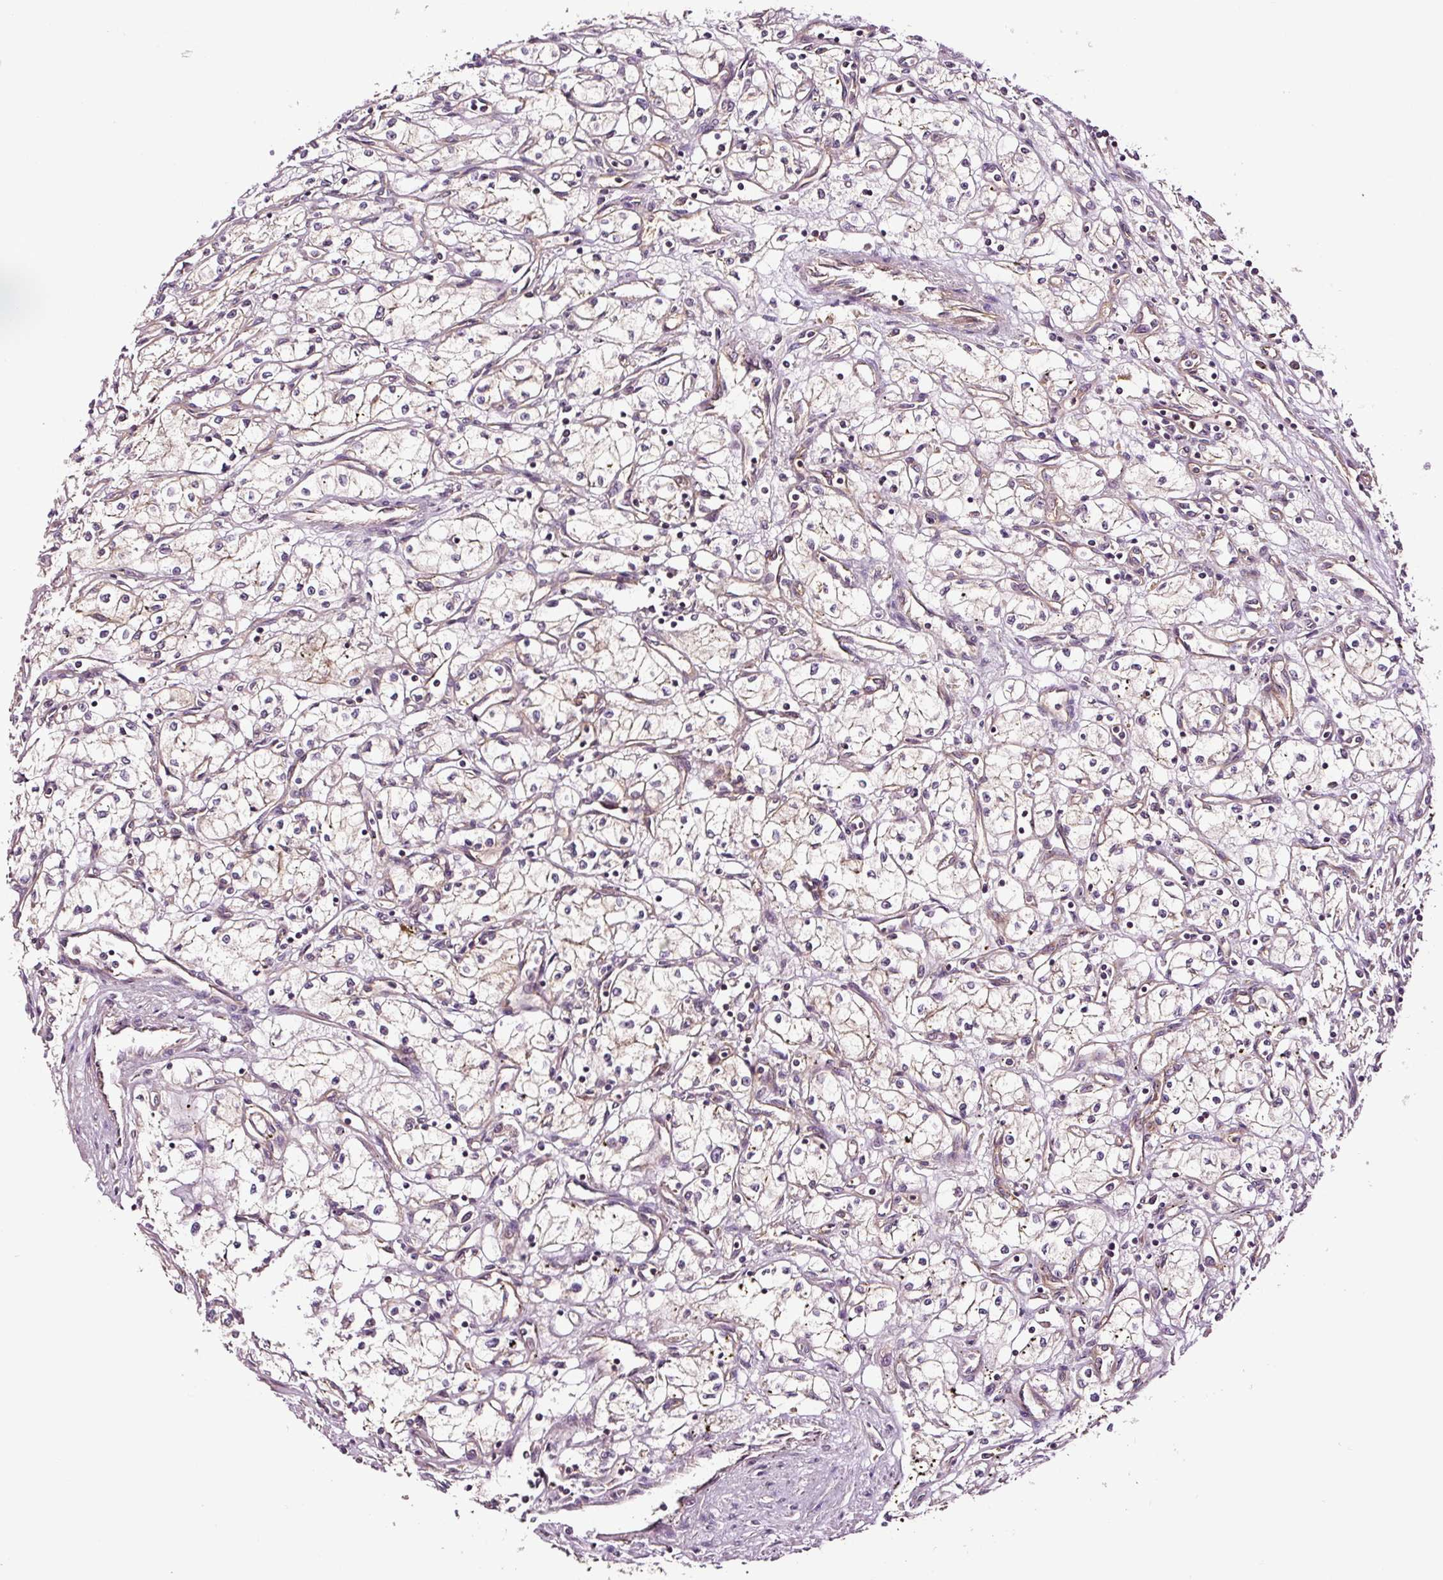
{"staining": {"intensity": "moderate", "quantity": "25%-75%", "location": "cytoplasmic/membranous"}, "tissue": "renal cancer", "cell_type": "Tumor cells", "image_type": "cancer", "snomed": [{"axis": "morphology", "description": "Adenocarcinoma, NOS"}, {"axis": "topography", "description": "Kidney"}], "caption": "Moderate cytoplasmic/membranous staining for a protein is identified in approximately 25%-75% of tumor cells of renal cancer using IHC.", "gene": "METAP1", "patient": {"sex": "male", "age": 59}}